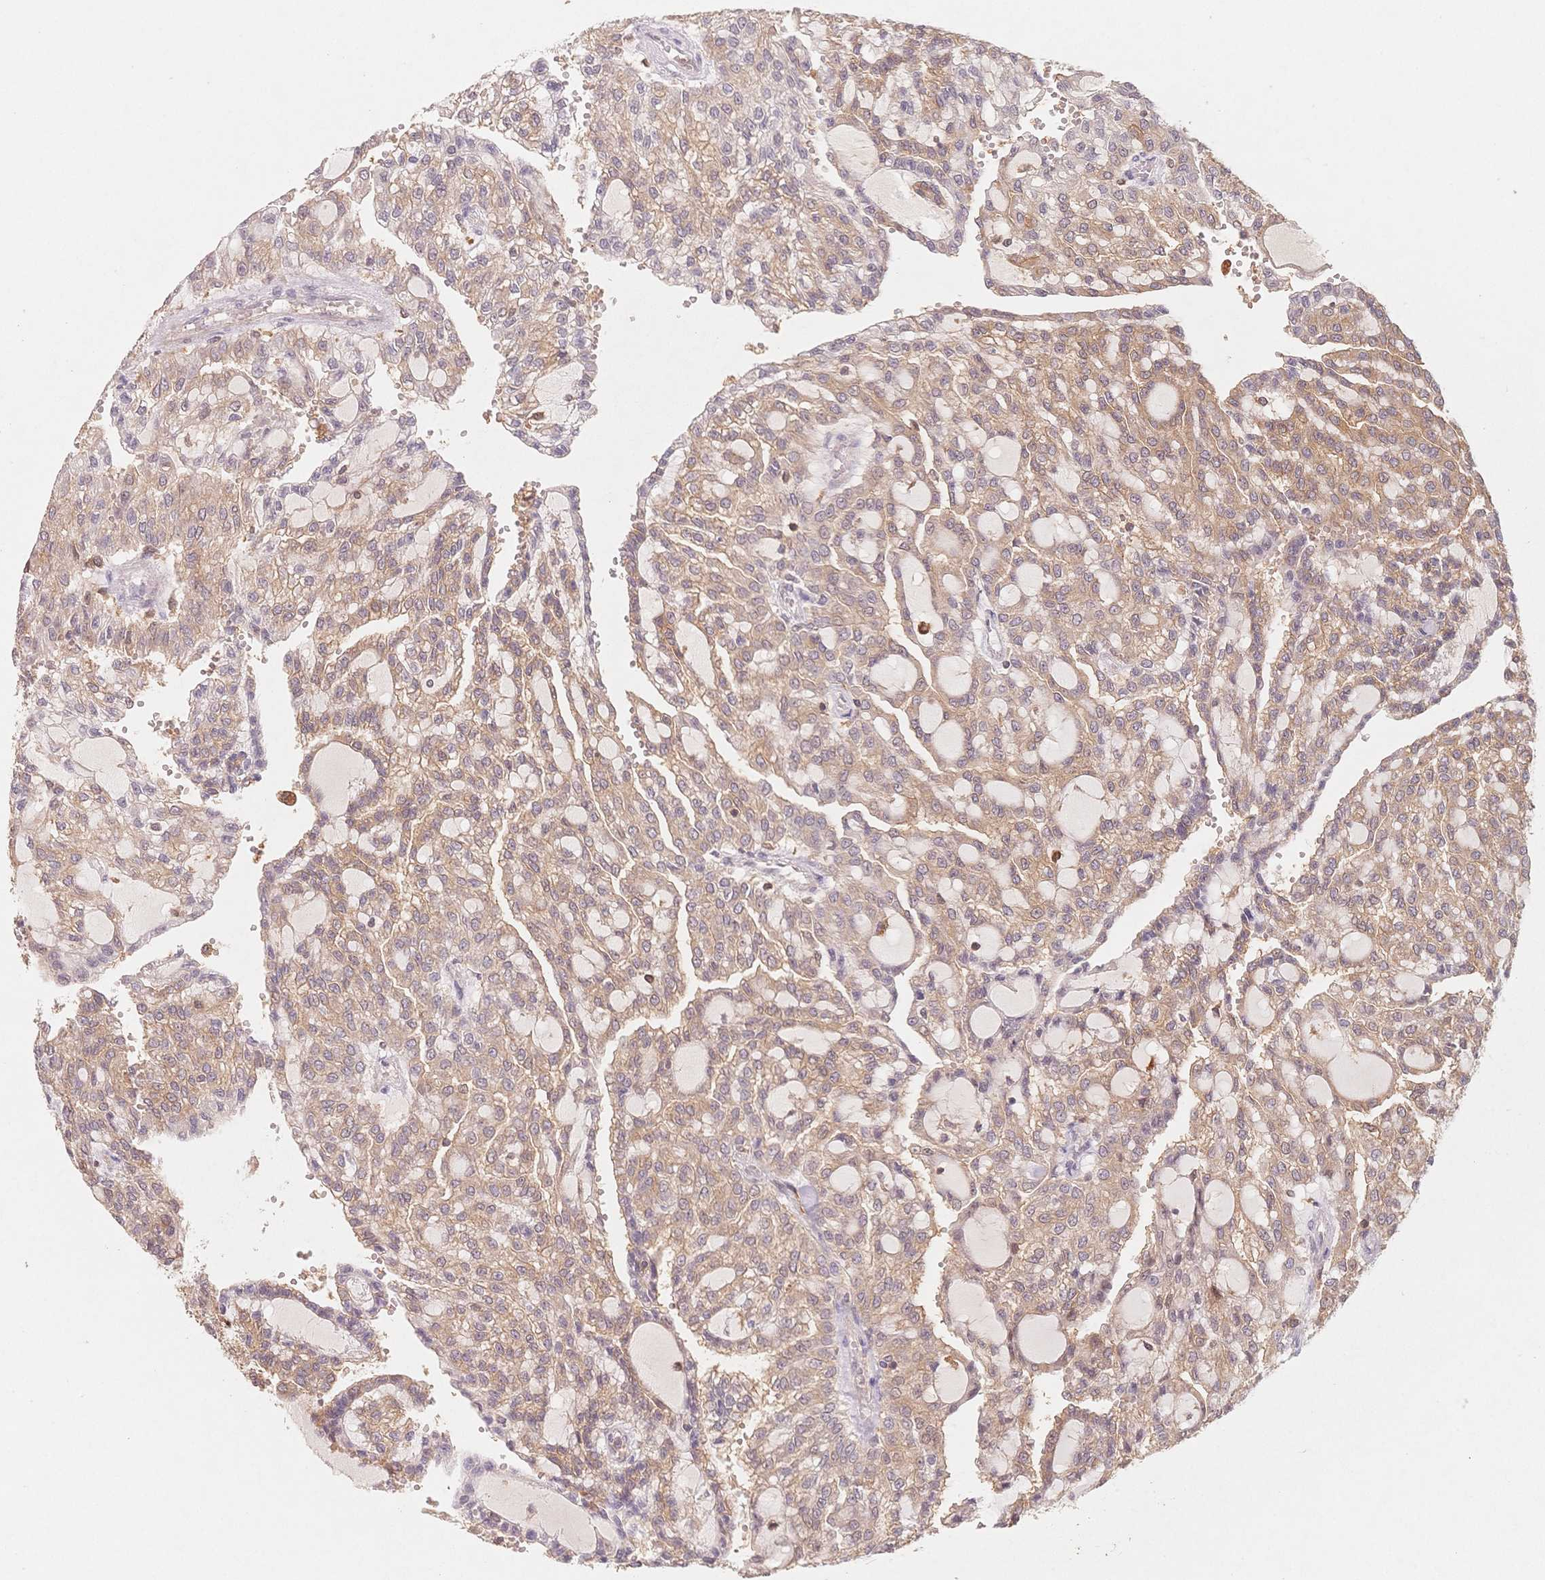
{"staining": {"intensity": "moderate", "quantity": ">75%", "location": "cytoplasmic/membranous"}, "tissue": "renal cancer", "cell_type": "Tumor cells", "image_type": "cancer", "snomed": [{"axis": "morphology", "description": "Adenocarcinoma, NOS"}, {"axis": "topography", "description": "Kidney"}], "caption": "Tumor cells demonstrate moderate cytoplasmic/membranous positivity in about >75% of cells in adenocarcinoma (renal).", "gene": "C12orf75", "patient": {"sex": "male", "age": 63}}